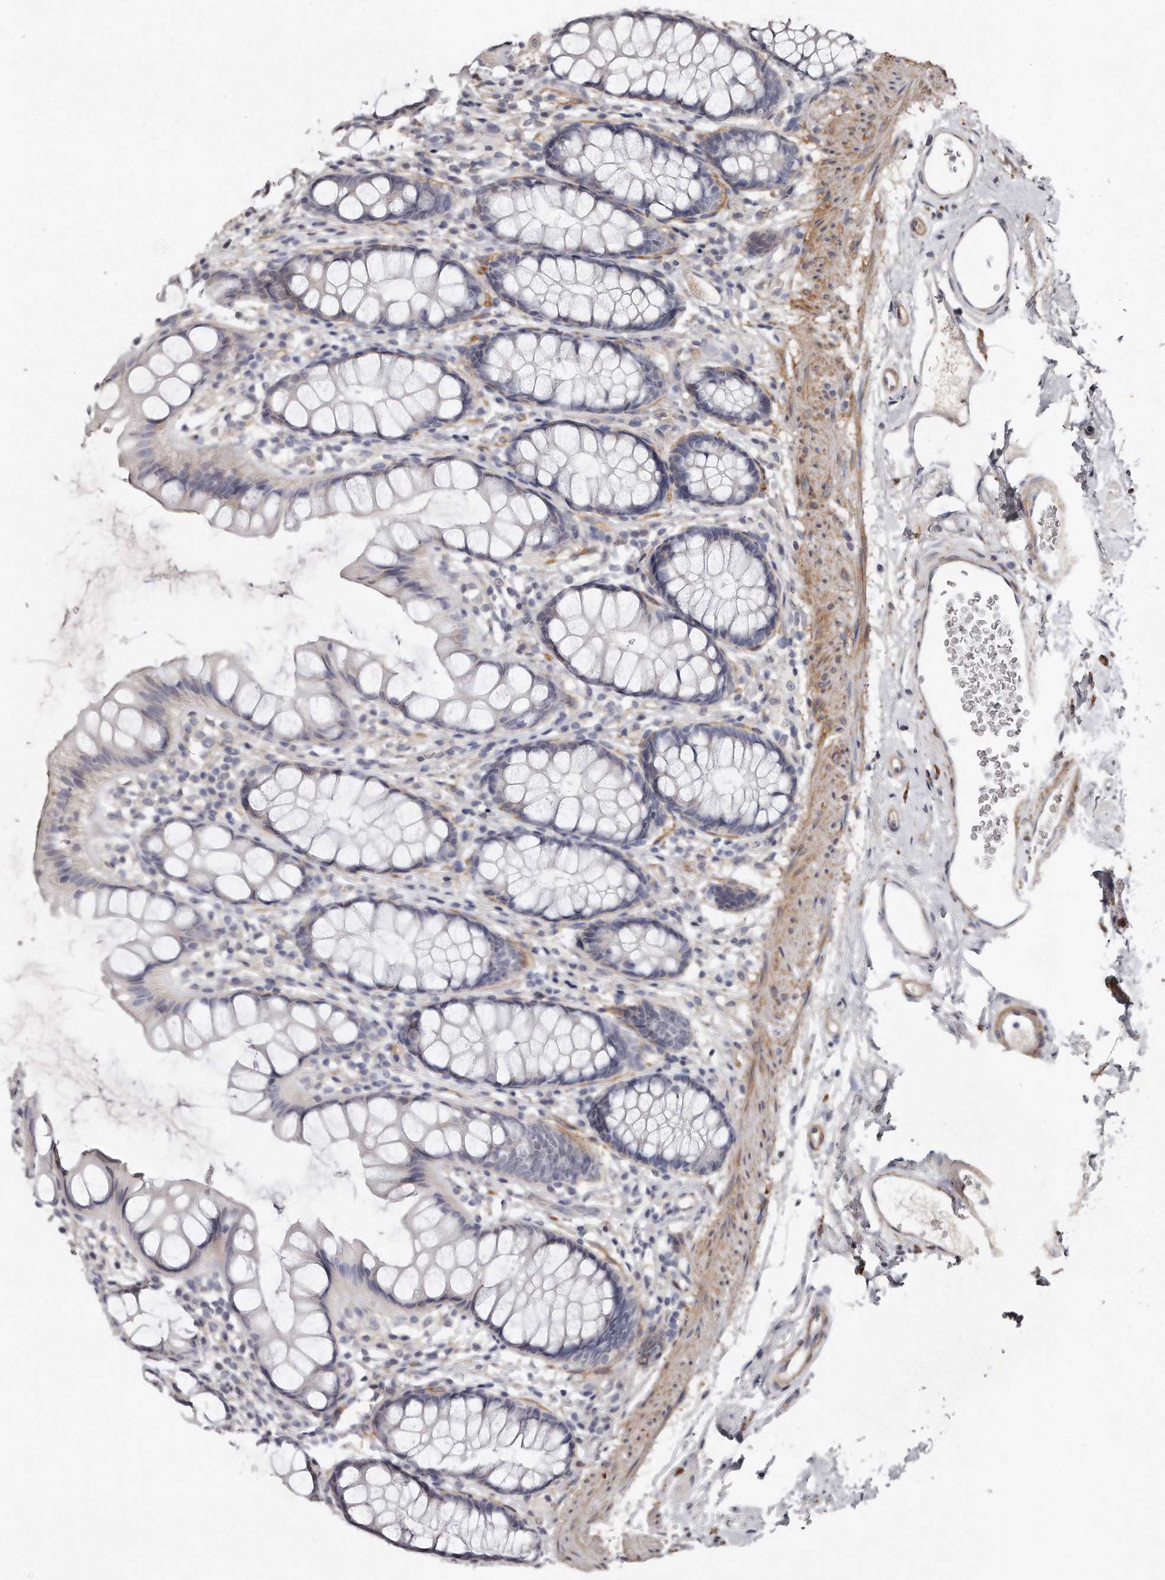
{"staining": {"intensity": "negative", "quantity": "none", "location": "none"}, "tissue": "rectum", "cell_type": "Glandular cells", "image_type": "normal", "snomed": [{"axis": "morphology", "description": "Normal tissue, NOS"}, {"axis": "topography", "description": "Rectum"}], "caption": "Rectum stained for a protein using IHC exhibits no expression glandular cells.", "gene": "LMOD1", "patient": {"sex": "female", "age": 65}}